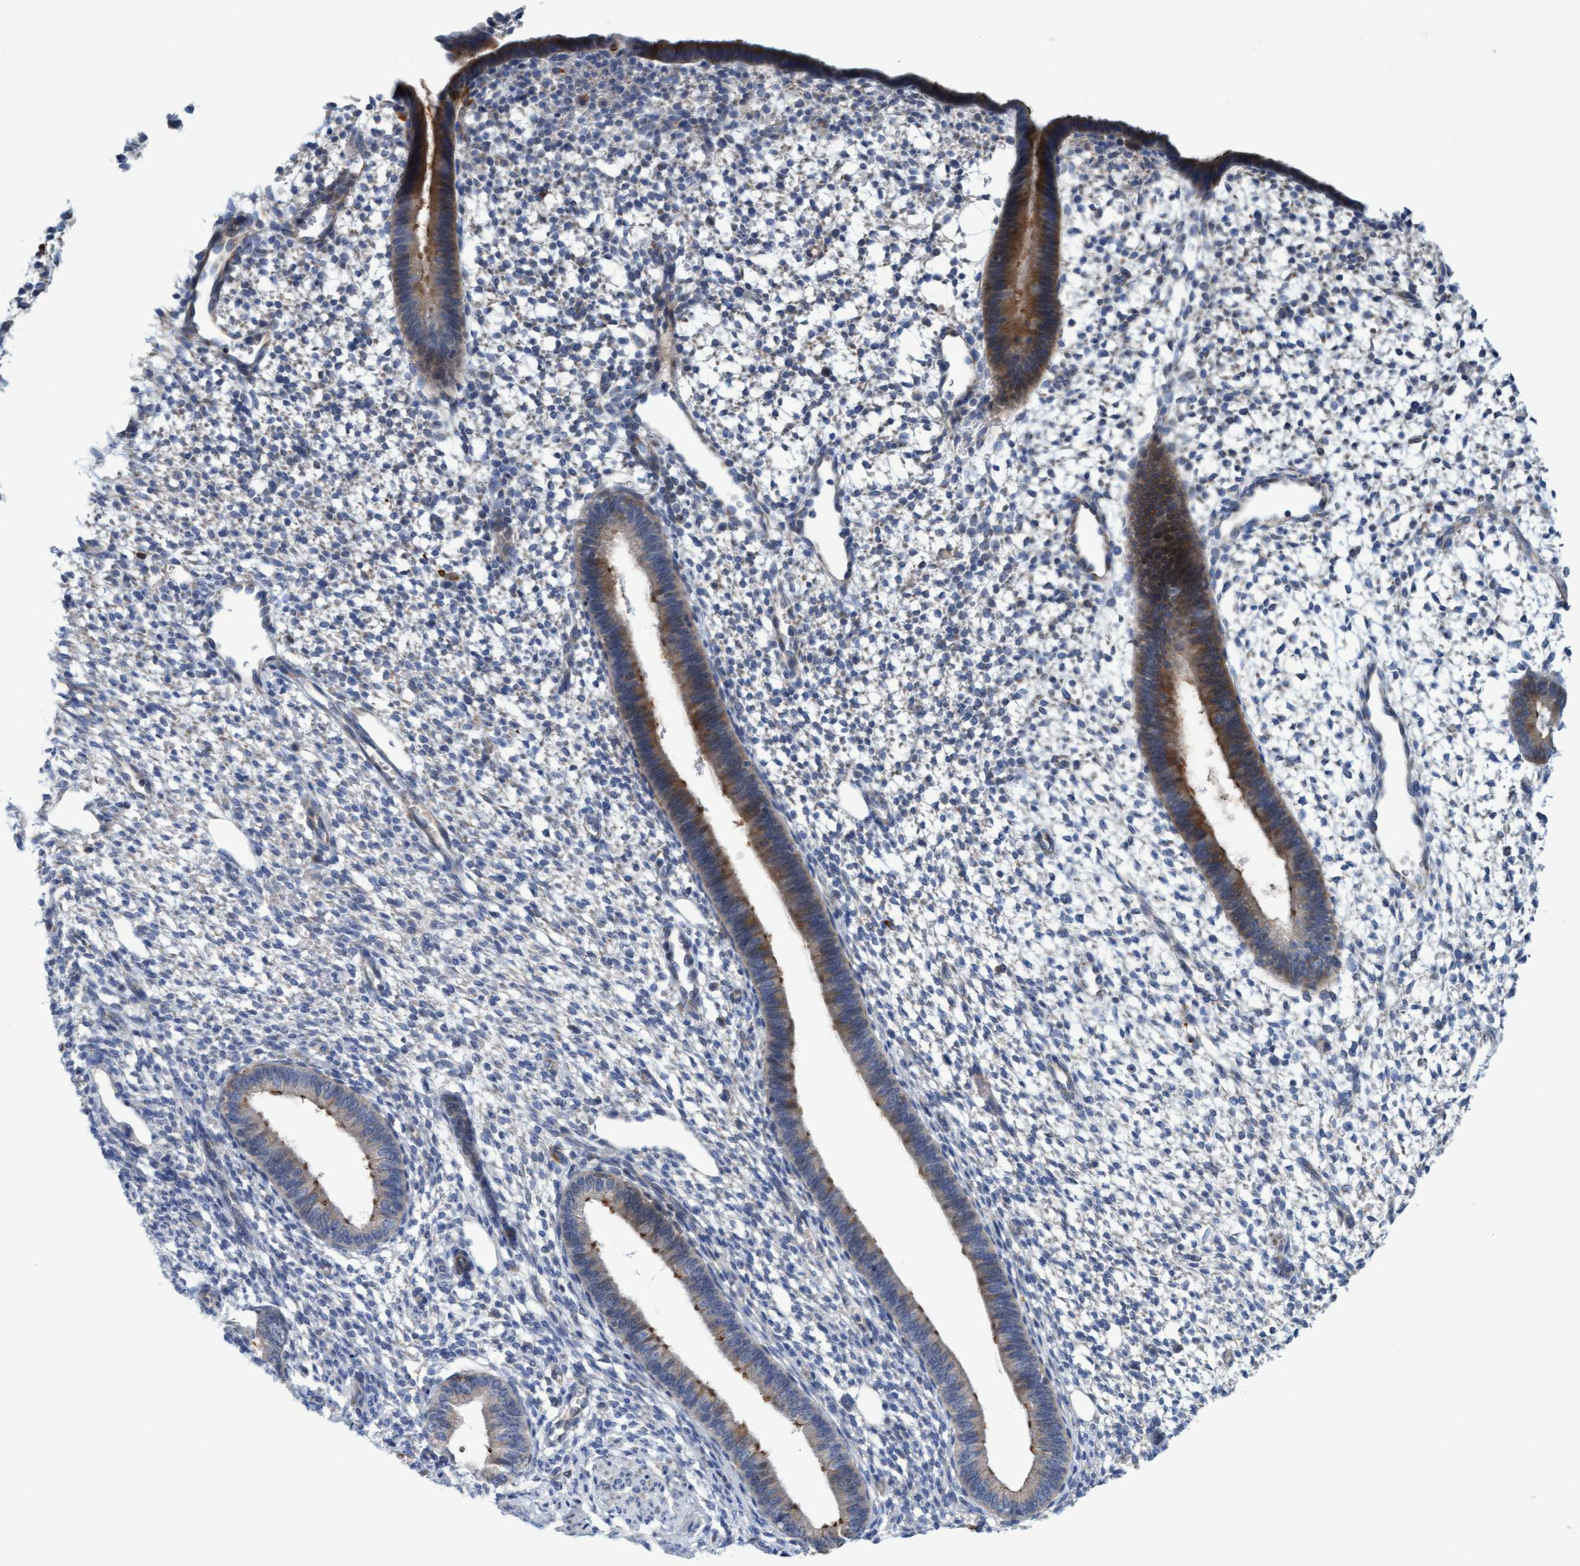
{"staining": {"intensity": "negative", "quantity": "none", "location": "none"}, "tissue": "endometrium", "cell_type": "Cells in endometrial stroma", "image_type": "normal", "snomed": [{"axis": "morphology", "description": "Normal tissue, NOS"}, {"axis": "topography", "description": "Endometrium"}], "caption": "IHC histopathology image of normal human endometrium stained for a protein (brown), which reveals no positivity in cells in endometrial stroma. (DAB immunohistochemistry (IHC), high magnification).", "gene": "SLC28A3", "patient": {"sex": "female", "age": 46}}